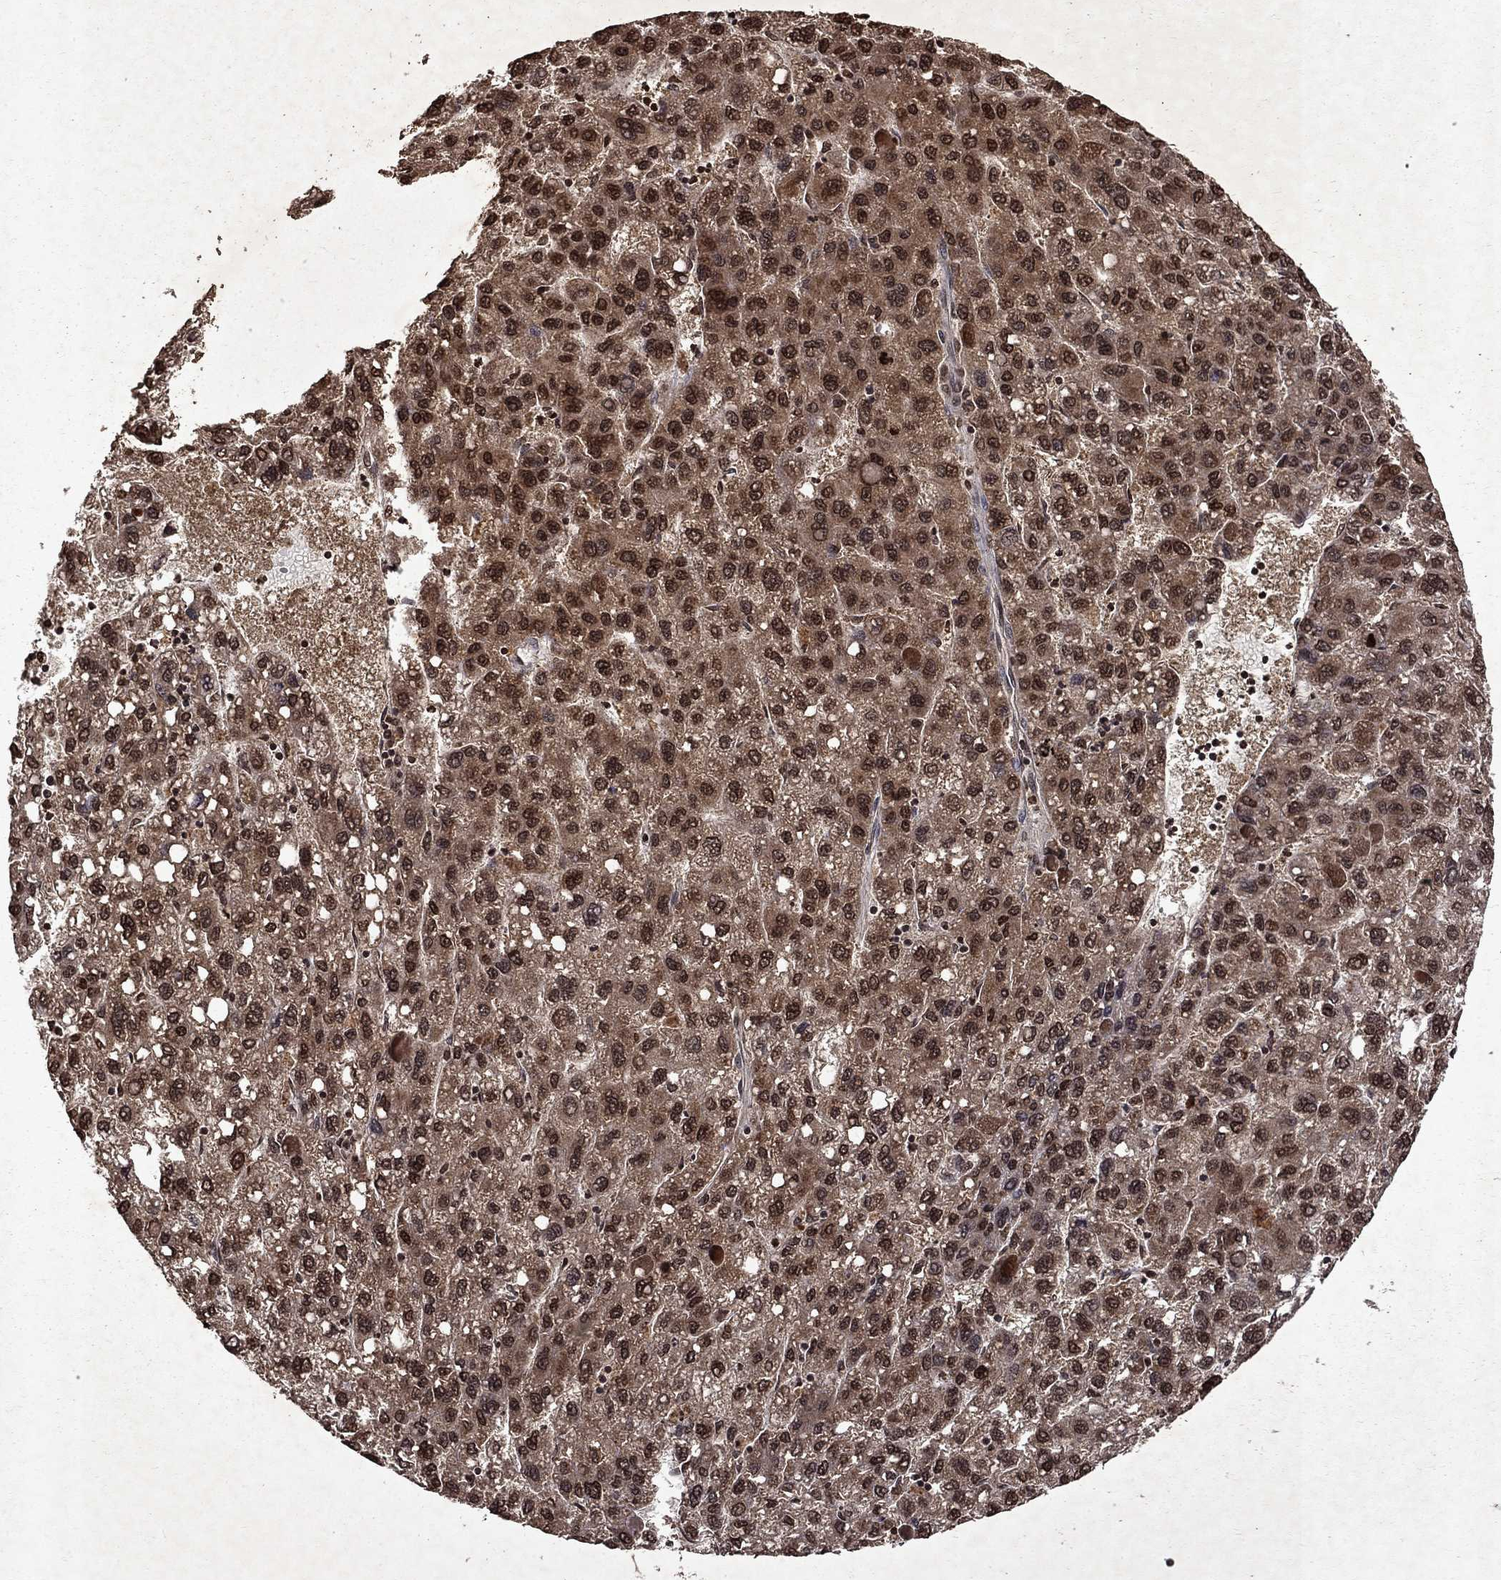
{"staining": {"intensity": "moderate", "quantity": ">75%", "location": "cytoplasmic/membranous,nuclear"}, "tissue": "liver cancer", "cell_type": "Tumor cells", "image_type": "cancer", "snomed": [{"axis": "morphology", "description": "Carcinoma, Hepatocellular, NOS"}, {"axis": "topography", "description": "Liver"}], "caption": "High-magnification brightfield microscopy of liver cancer (hepatocellular carcinoma) stained with DAB (3,3'-diaminobenzidine) (brown) and counterstained with hematoxylin (blue). tumor cells exhibit moderate cytoplasmic/membranous and nuclear staining is appreciated in approximately>75% of cells.", "gene": "PIN4", "patient": {"sex": "female", "age": 82}}